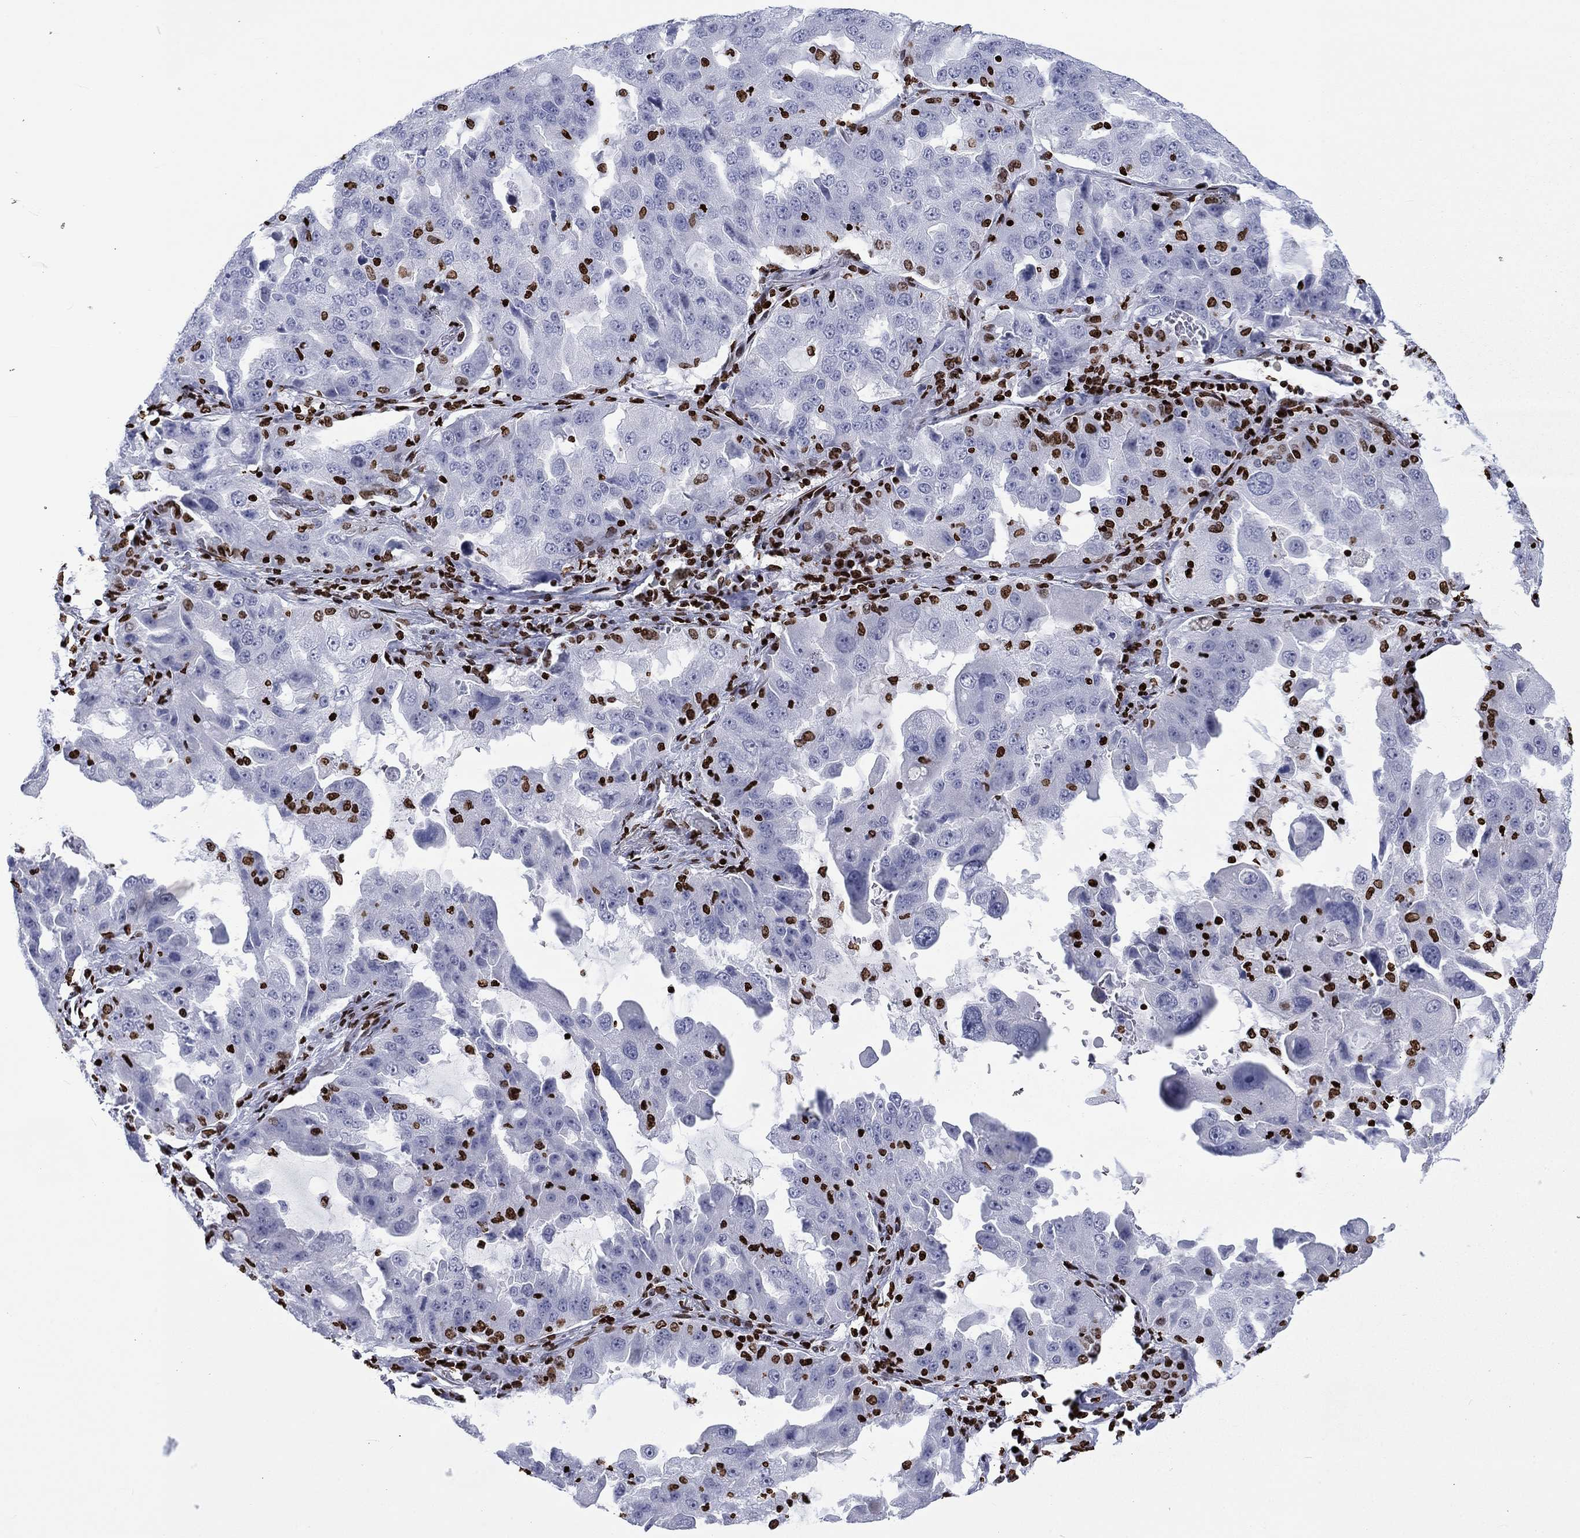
{"staining": {"intensity": "strong", "quantity": "<25%", "location": "nuclear"}, "tissue": "lung cancer", "cell_type": "Tumor cells", "image_type": "cancer", "snomed": [{"axis": "morphology", "description": "Adenocarcinoma, NOS"}, {"axis": "topography", "description": "Lung"}], "caption": "The histopathology image displays immunohistochemical staining of lung cancer (adenocarcinoma). There is strong nuclear expression is identified in about <25% of tumor cells. The protein is shown in brown color, while the nuclei are stained blue.", "gene": "H1-5", "patient": {"sex": "female", "age": 61}}